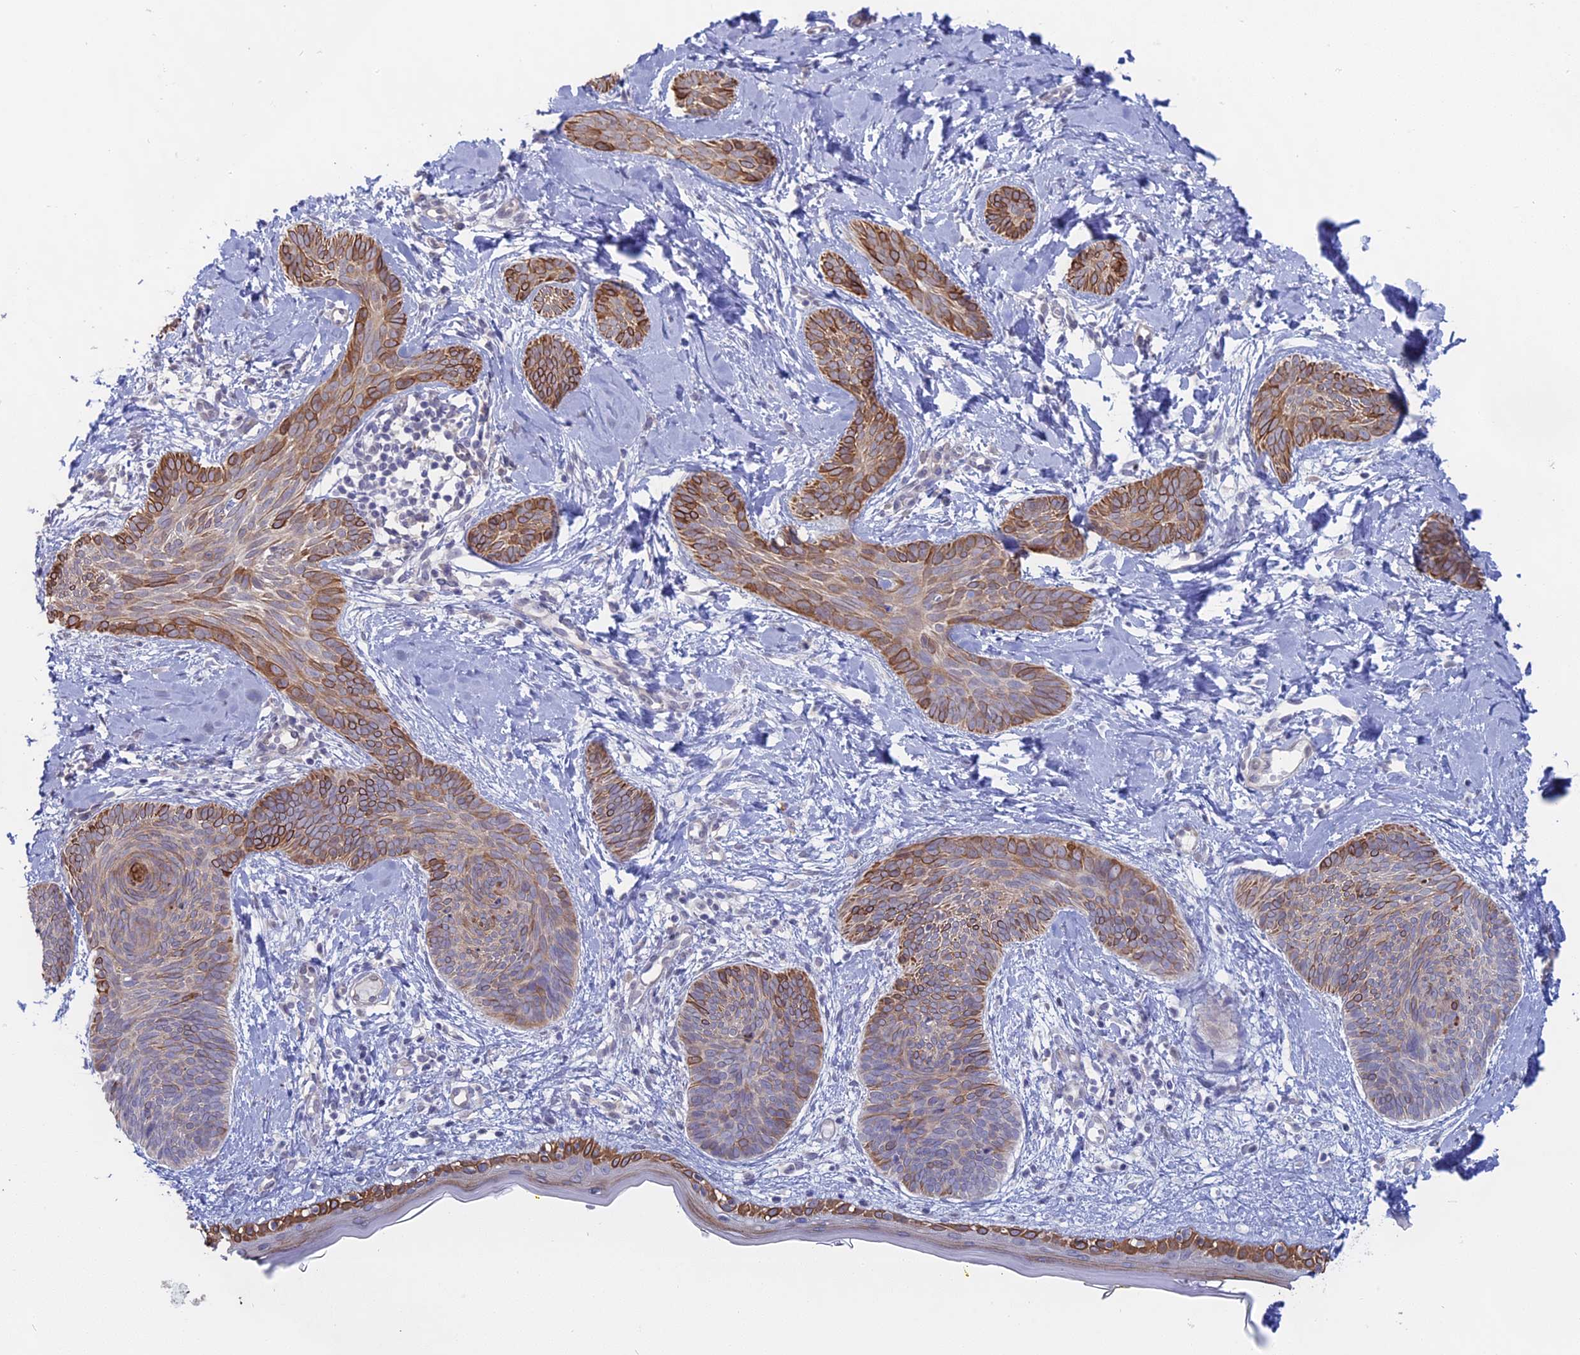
{"staining": {"intensity": "moderate", "quantity": "25%-75%", "location": "cytoplasmic/membranous"}, "tissue": "skin cancer", "cell_type": "Tumor cells", "image_type": "cancer", "snomed": [{"axis": "morphology", "description": "Basal cell carcinoma"}, {"axis": "topography", "description": "Skin"}], "caption": "This micrograph reveals immunohistochemistry staining of human skin cancer (basal cell carcinoma), with medium moderate cytoplasmic/membranous positivity in approximately 25%-75% of tumor cells.", "gene": "MYO5B", "patient": {"sex": "female", "age": 81}}